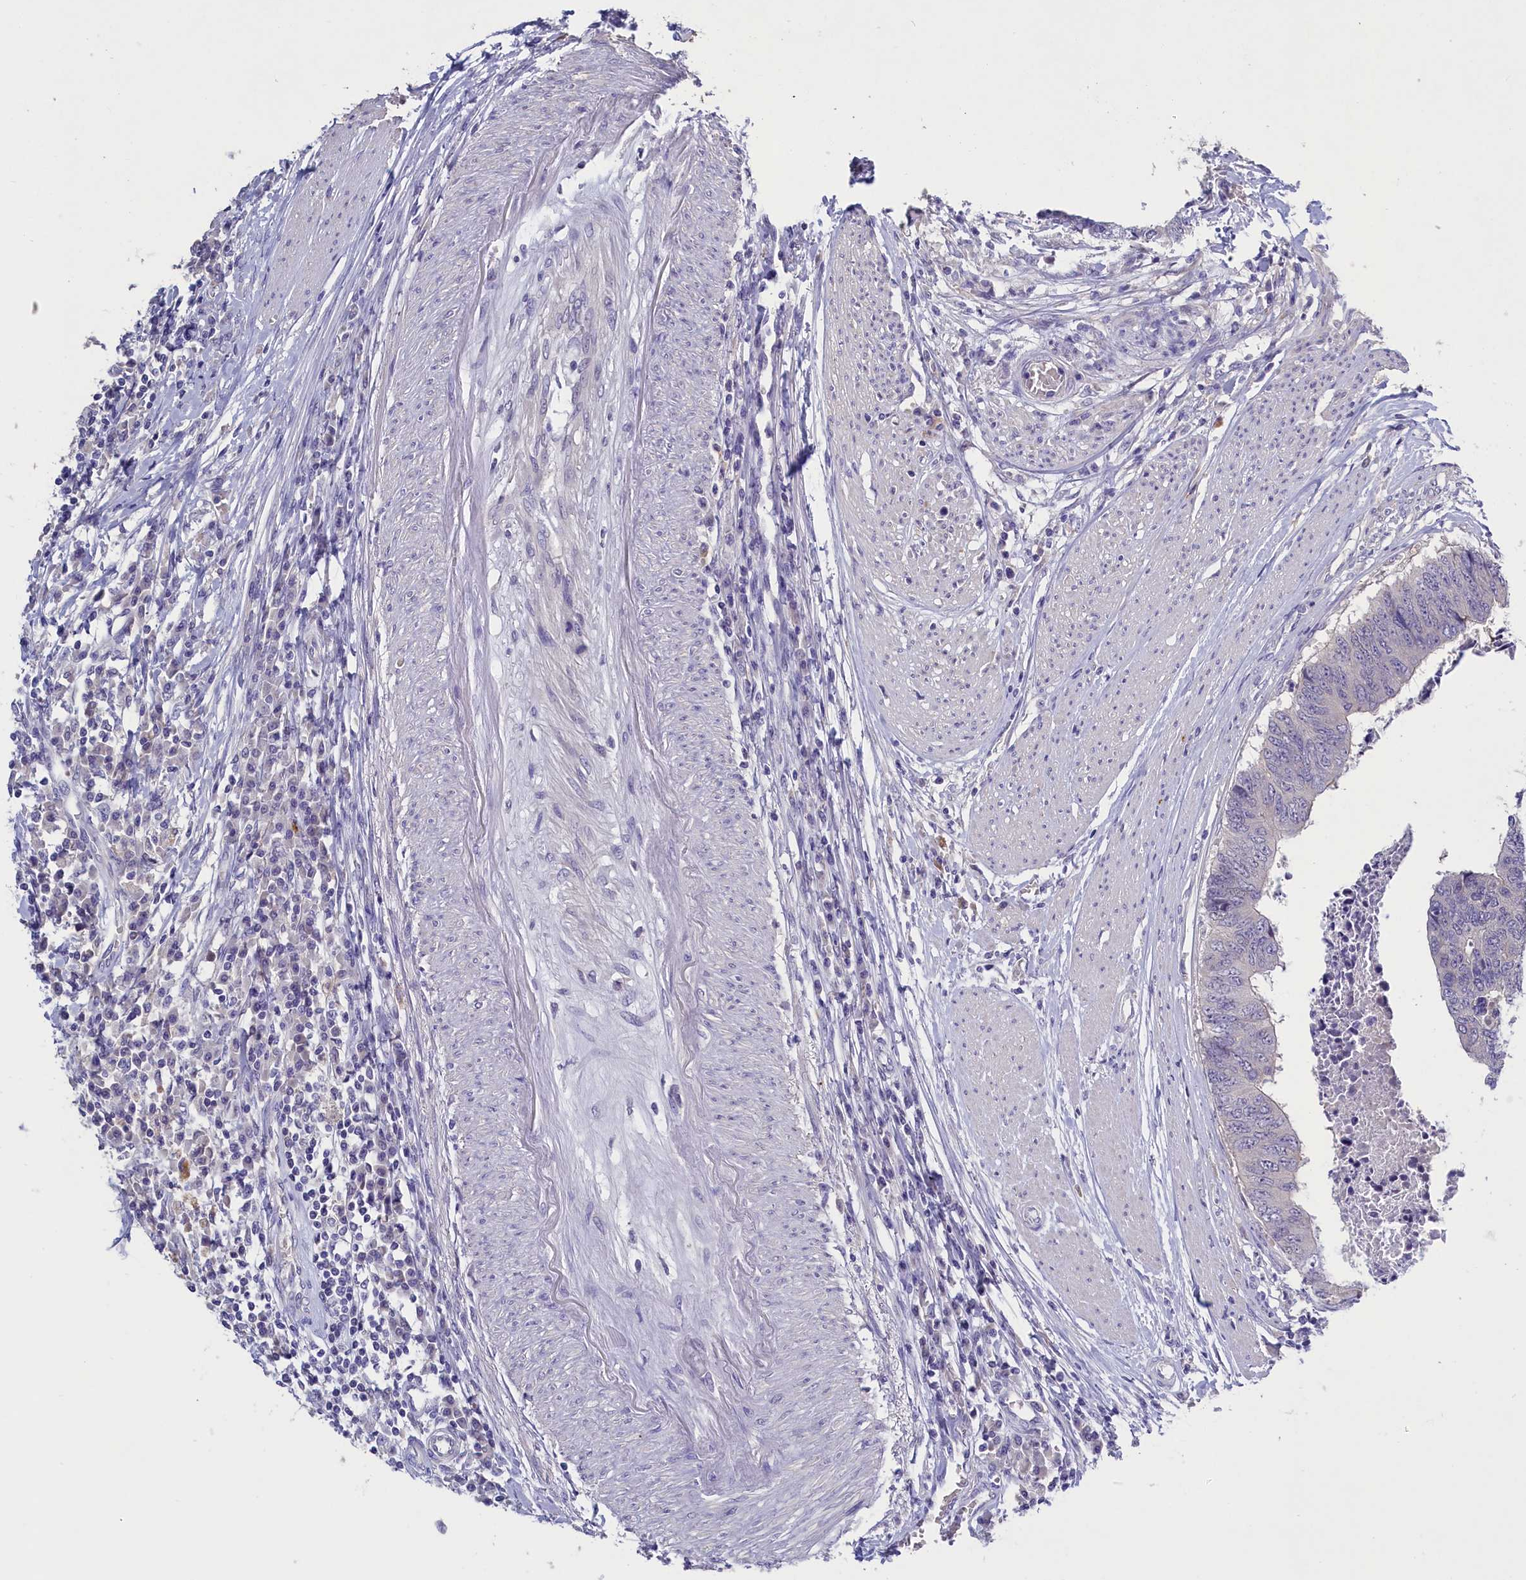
{"staining": {"intensity": "negative", "quantity": "none", "location": "none"}, "tissue": "colorectal cancer", "cell_type": "Tumor cells", "image_type": "cancer", "snomed": [{"axis": "morphology", "description": "Adenocarcinoma, NOS"}, {"axis": "topography", "description": "Rectum"}], "caption": "There is no significant expression in tumor cells of colorectal adenocarcinoma.", "gene": "ENPP6", "patient": {"sex": "male", "age": 84}}